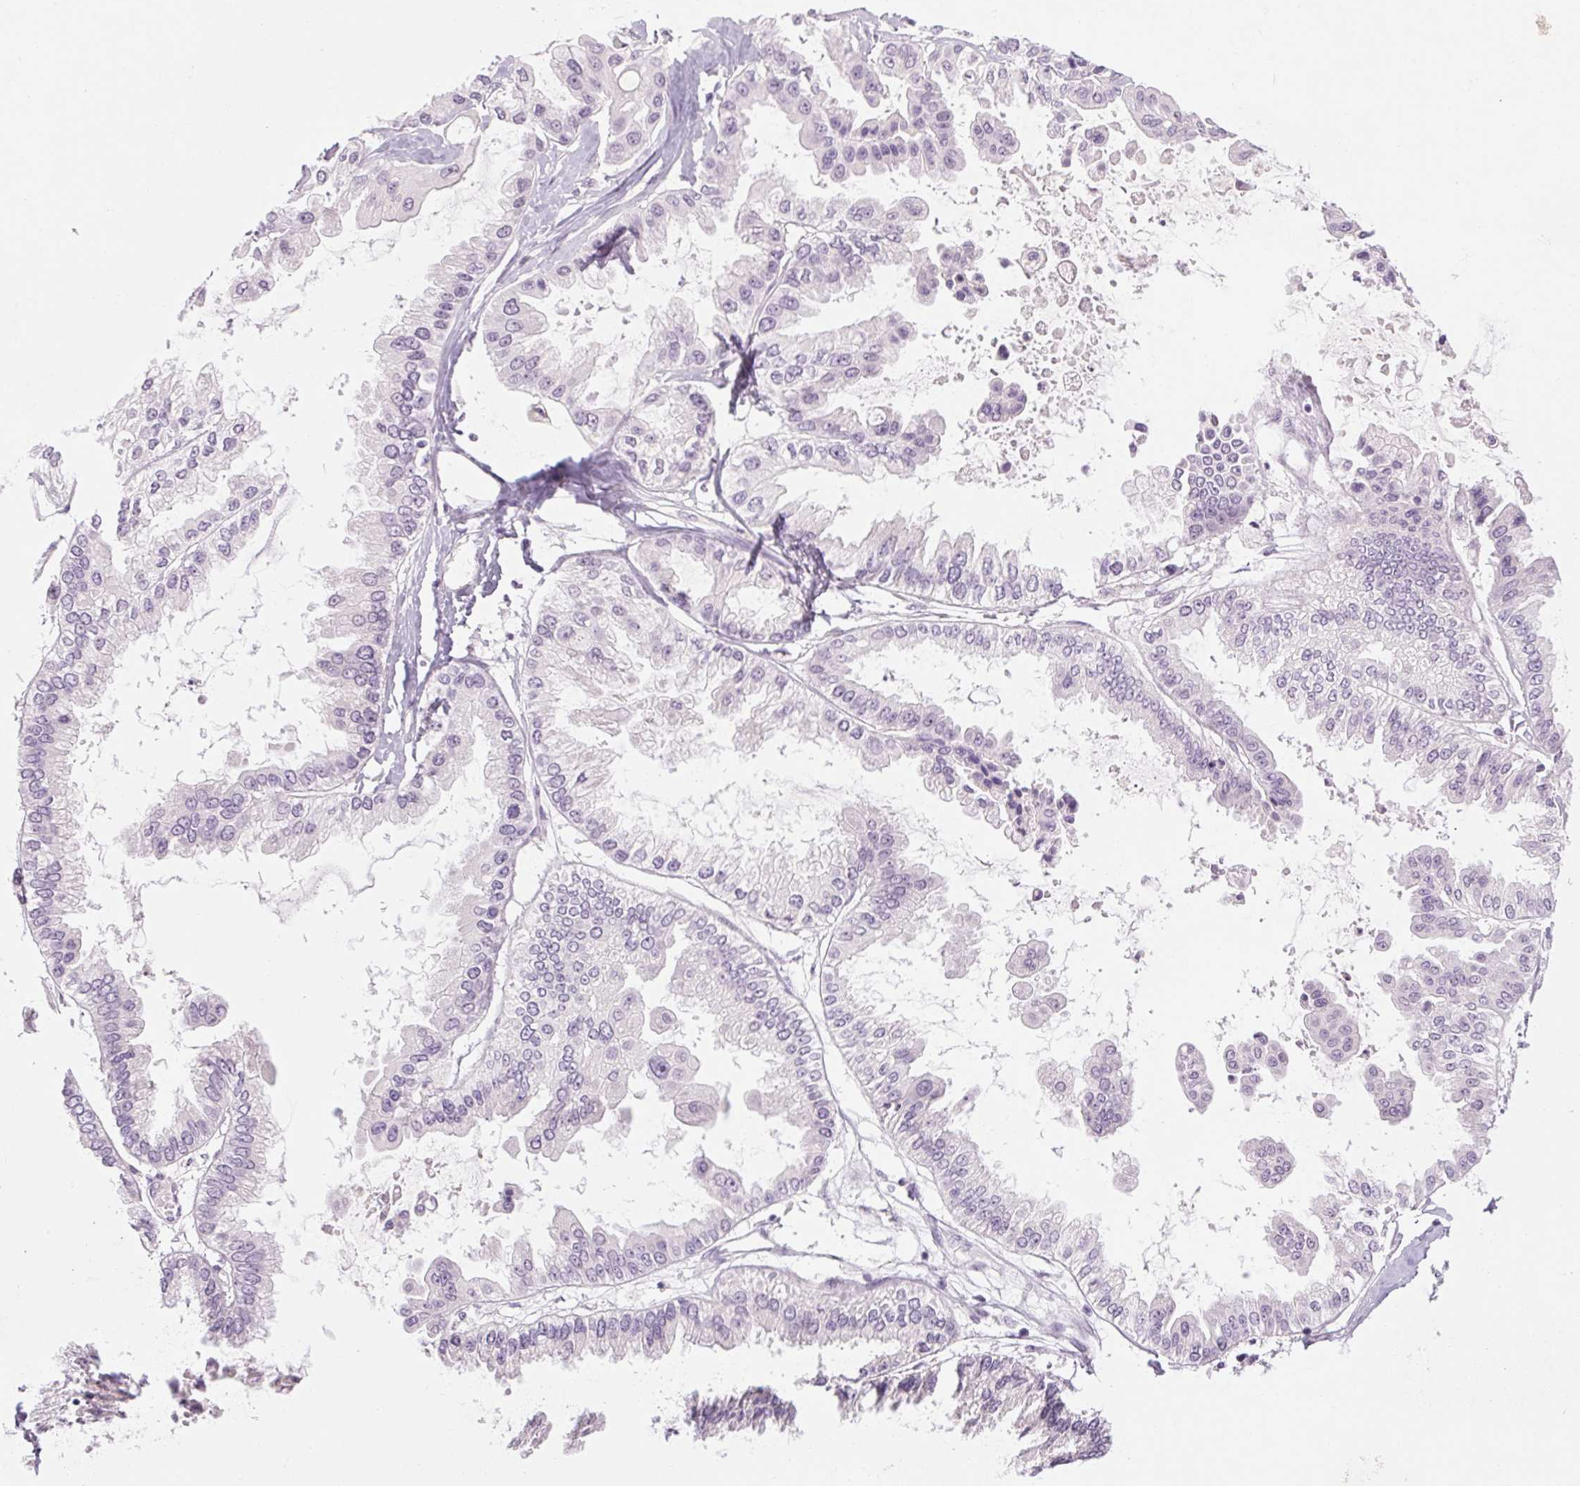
{"staining": {"intensity": "negative", "quantity": "none", "location": "none"}, "tissue": "ovarian cancer", "cell_type": "Tumor cells", "image_type": "cancer", "snomed": [{"axis": "morphology", "description": "Cystadenocarcinoma, serous, NOS"}, {"axis": "topography", "description": "Ovary"}], "caption": "This is a histopathology image of IHC staining of ovarian cancer, which shows no expression in tumor cells. (DAB (3,3'-diaminobenzidine) IHC with hematoxylin counter stain).", "gene": "RPTN", "patient": {"sex": "female", "age": 56}}